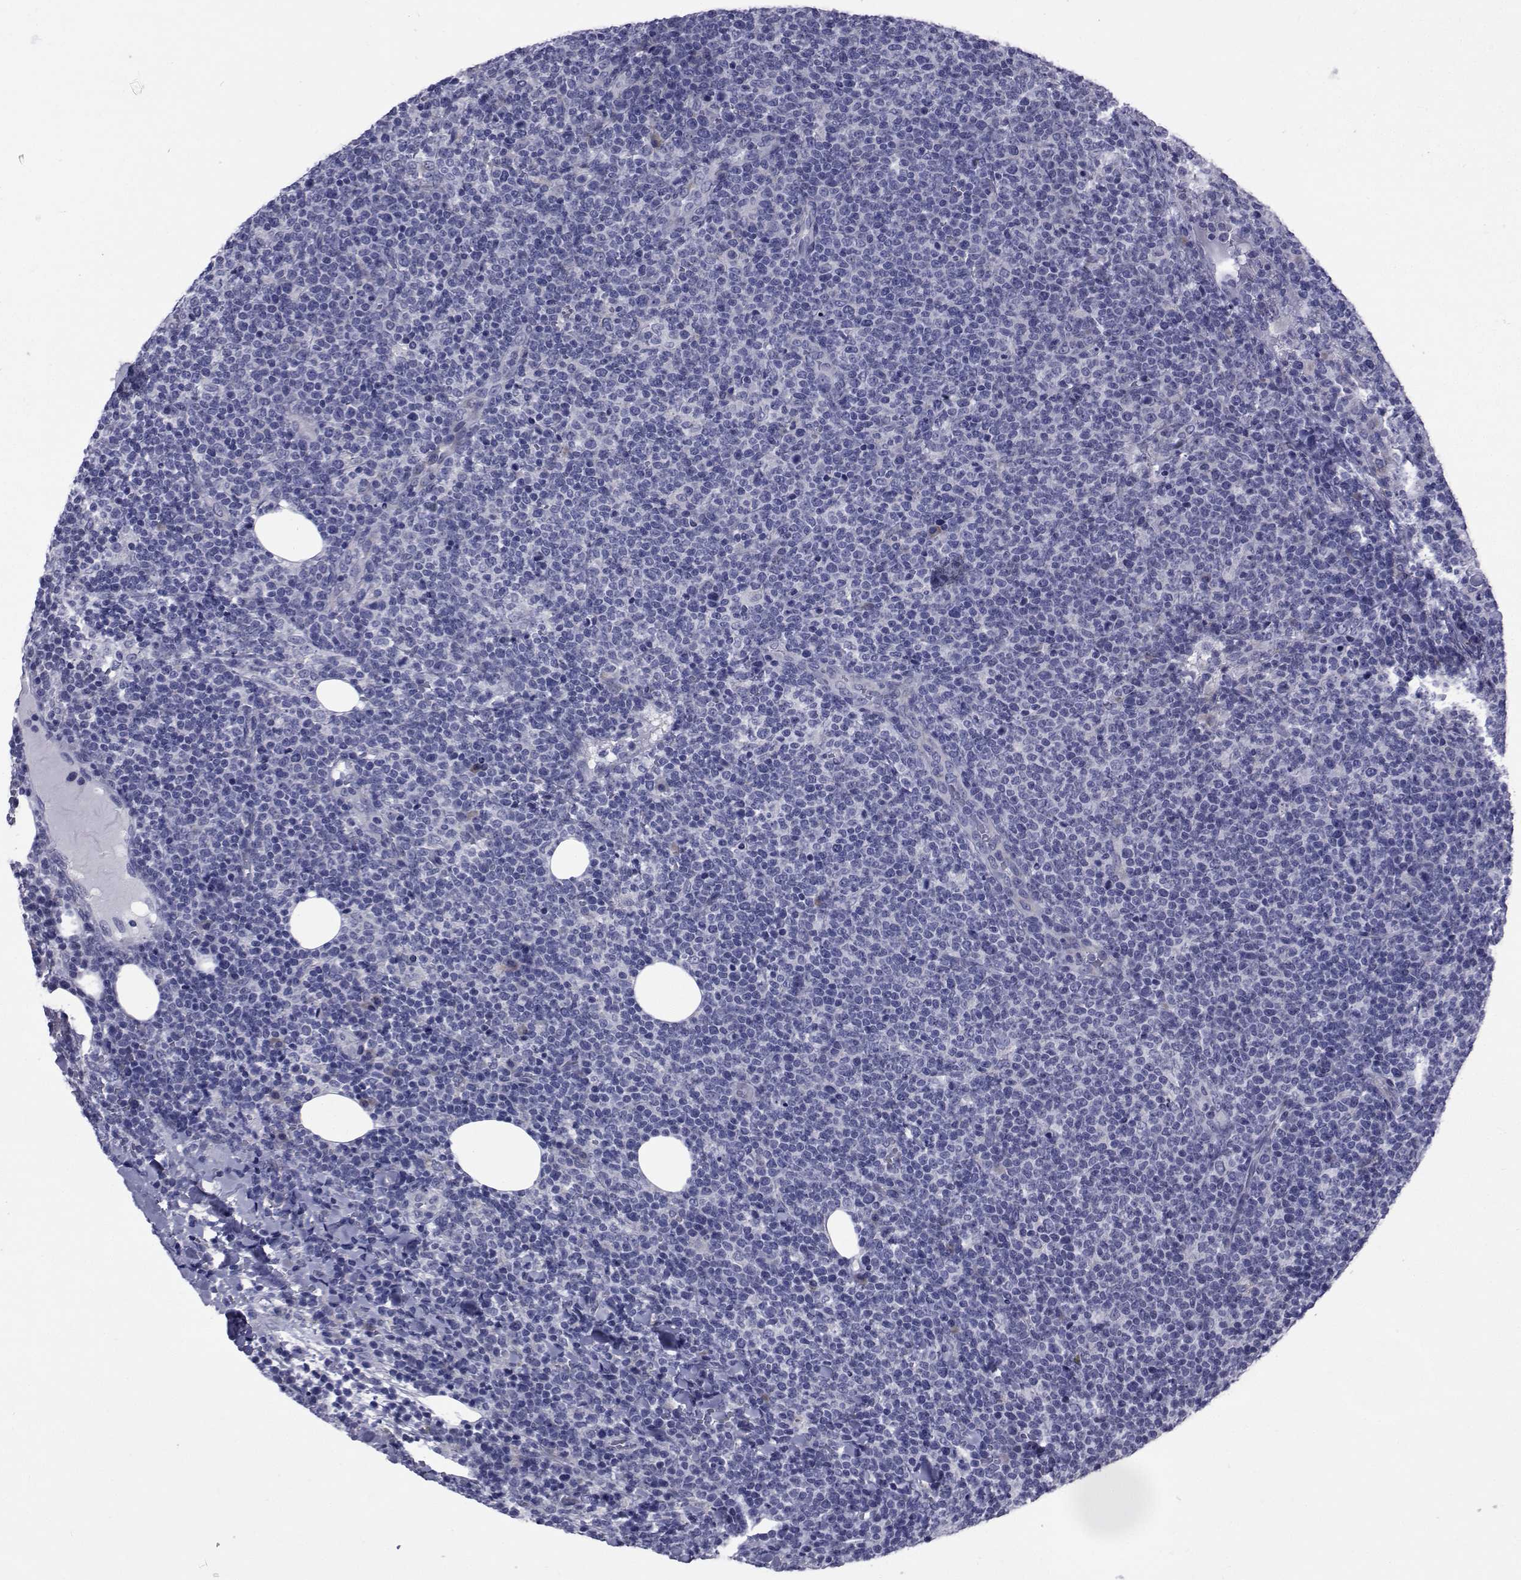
{"staining": {"intensity": "negative", "quantity": "none", "location": "none"}, "tissue": "lymphoma", "cell_type": "Tumor cells", "image_type": "cancer", "snomed": [{"axis": "morphology", "description": "Malignant lymphoma, non-Hodgkin's type, High grade"}, {"axis": "topography", "description": "Lymph node"}], "caption": "DAB (3,3'-diaminobenzidine) immunohistochemical staining of human malignant lymphoma, non-Hodgkin's type (high-grade) shows no significant positivity in tumor cells.", "gene": "ROPN1", "patient": {"sex": "male", "age": 61}}